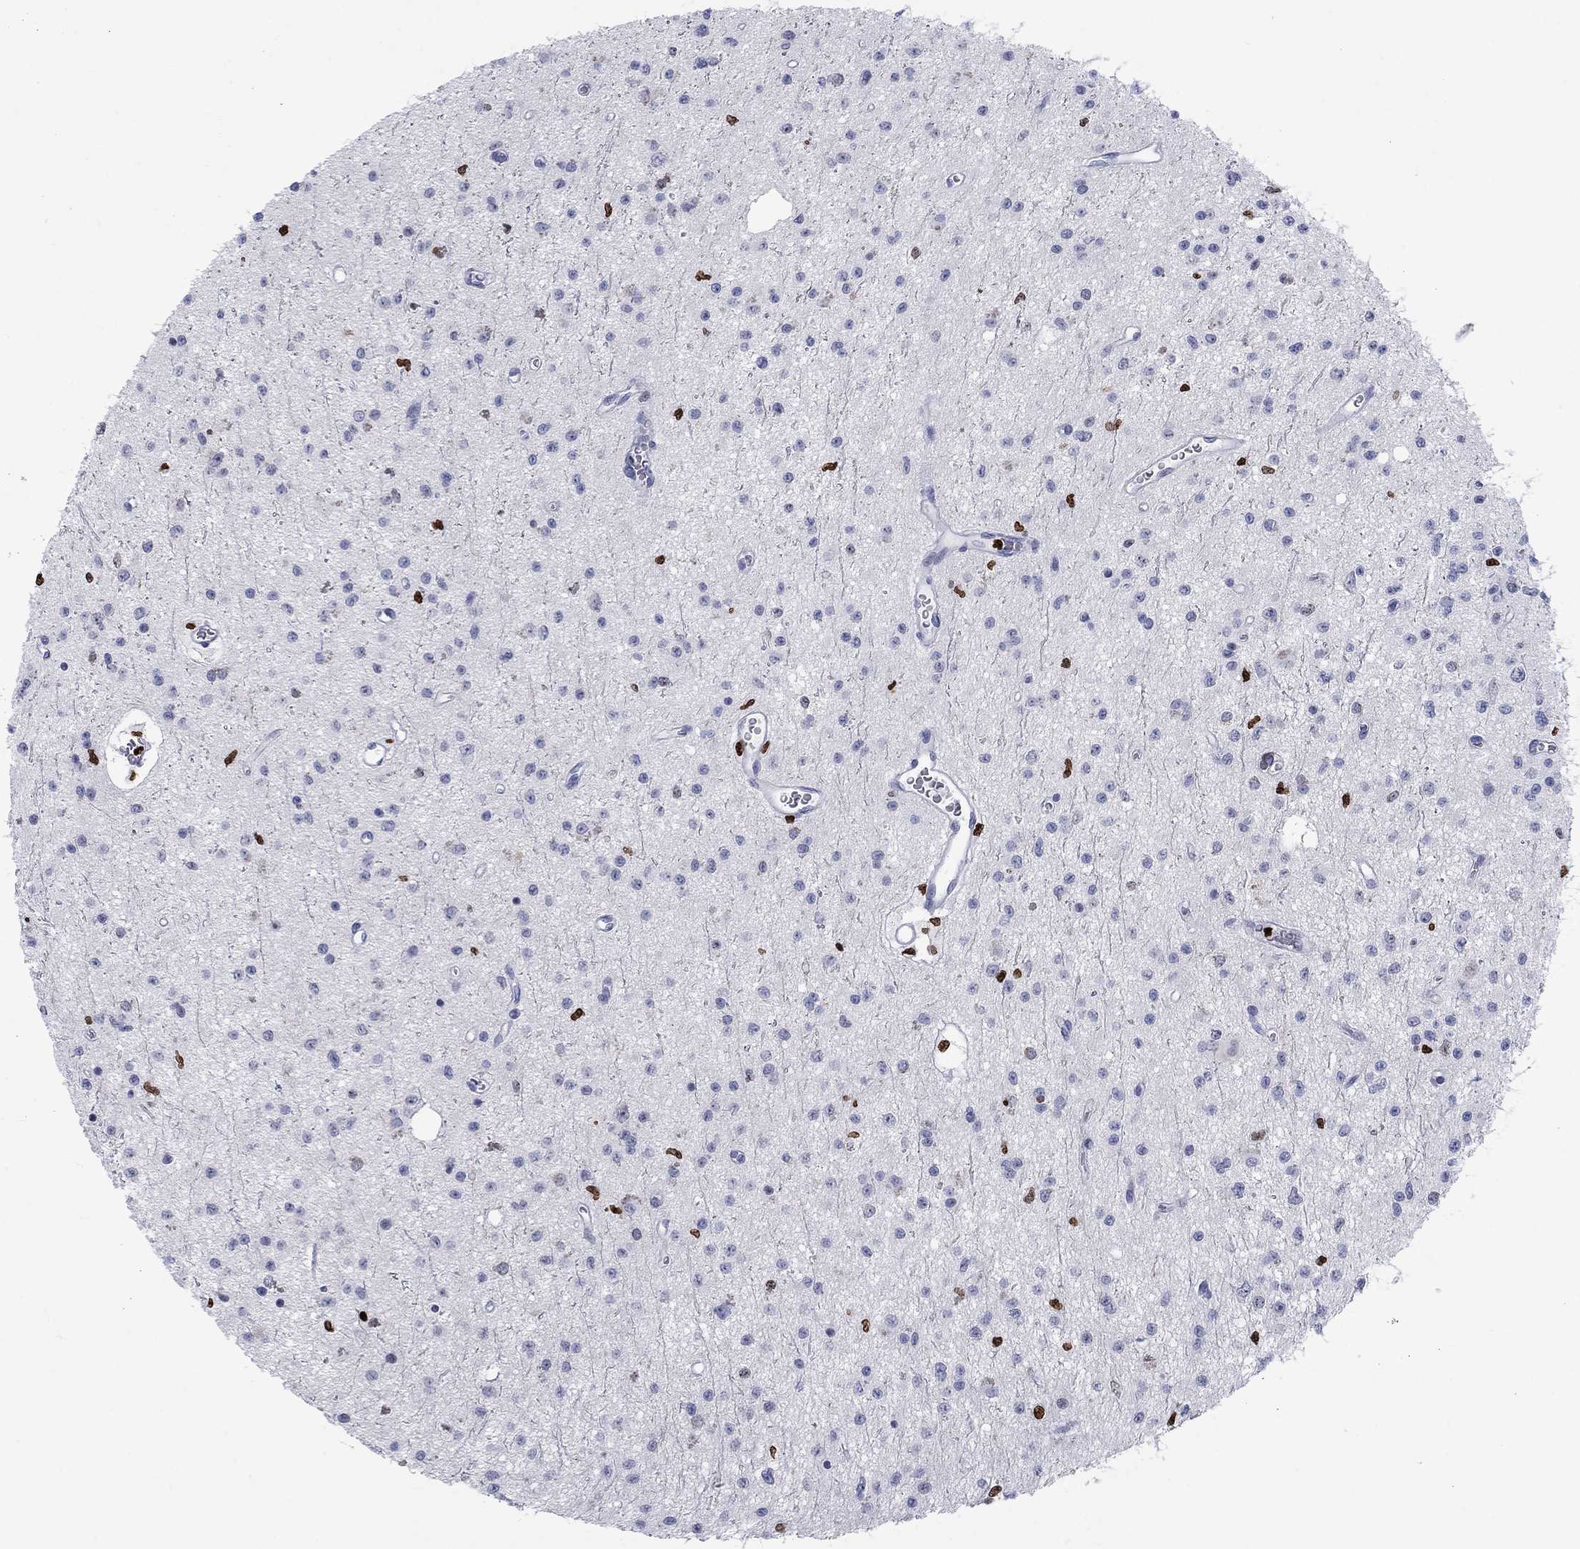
{"staining": {"intensity": "negative", "quantity": "none", "location": "none"}, "tissue": "glioma", "cell_type": "Tumor cells", "image_type": "cancer", "snomed": [{"axis": "morphology", "description": "Glioma, malignant, Low grade"}, {"axis": "topography", "description": "Brain"}], "caption": "A photomicrograph of malignant glioma (low-grade) stained for a protein demonstrates no brown staining in tumor cells.", "gene": "H1-5", "patient": {"sex": "female", "age": 45}}